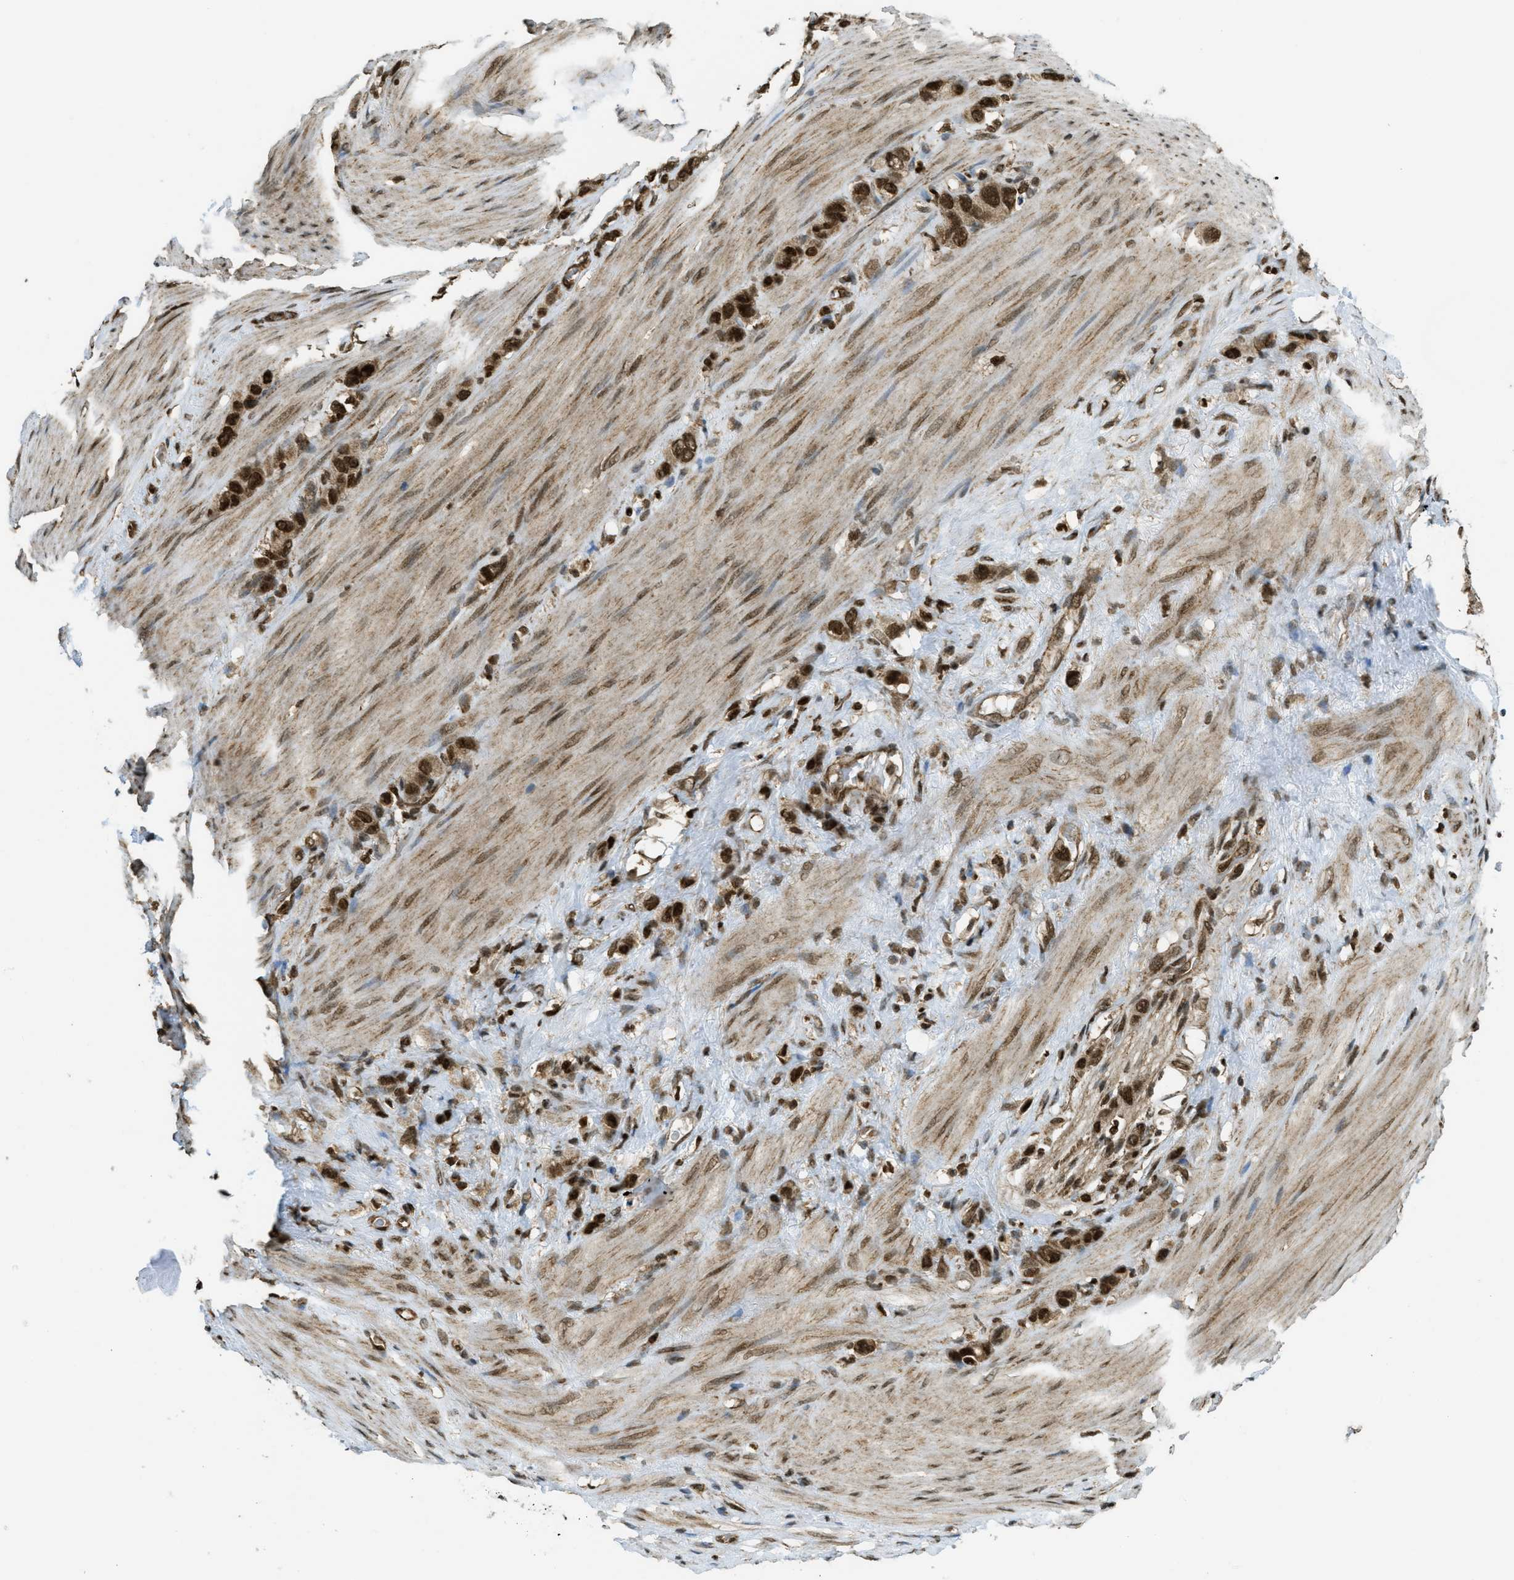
{"staining": {"intensity": "strong", "quantity": ">75%", "location": "nuclear"}, "tissue": "stomach cancer", "cell_type": "Tumor cells", "image_type": "cancer", "snomed": [{"axis": "morphology", "description": "Adenocarcinoma, NOS"}, {"axis": "morphology", "description": "Adenocarcinoma, High grade"}, {"axis": "topography", "description": "Stomach, upper"}, {"axis": "topography", "description": "Stomach, lower"}], "caption": "Immunohistochemical staining of stomach cancer displays high levels of strong nuclear protein staining in approximately >75% of tumor cells.", "gene": "TNPO1", "patient": {"sex": "female", "age": 65}}